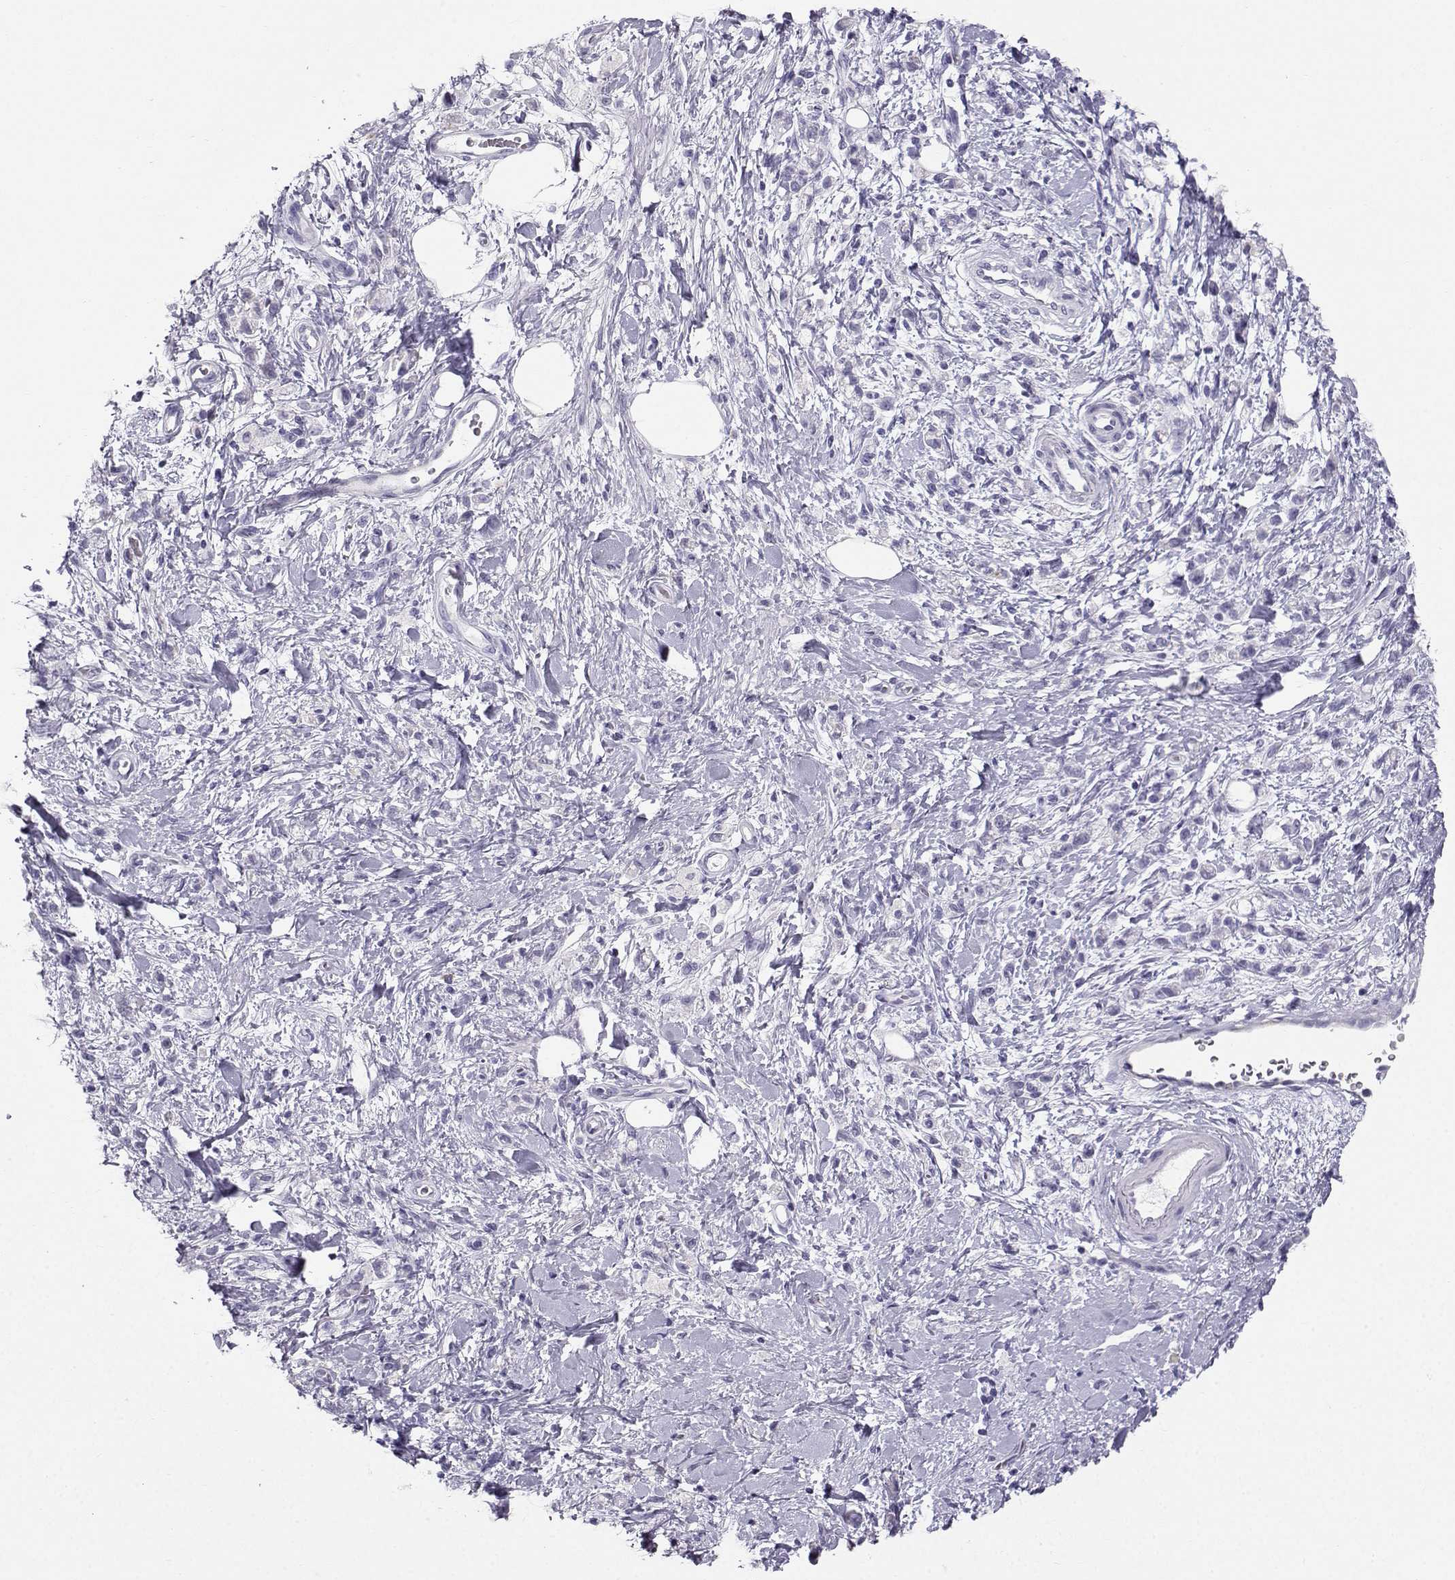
{"staining": {"intensity": "negative", "quantity": "none", "location": "none"}, "tissue": "stomach cancer", "cell_type": "Tumor cells", "image_type": "cancer", "snomed": [{"axis": "morphology", "description": "Adenocarcinoma, NOS"}, {"axis": "topography", "description": "Stomach"}], "caption": "Protein analysis of stomach cancer displays no significant staining in tumor cells.", "gene": "IQCD", "patient": {"sex": "male", "age": 77}}